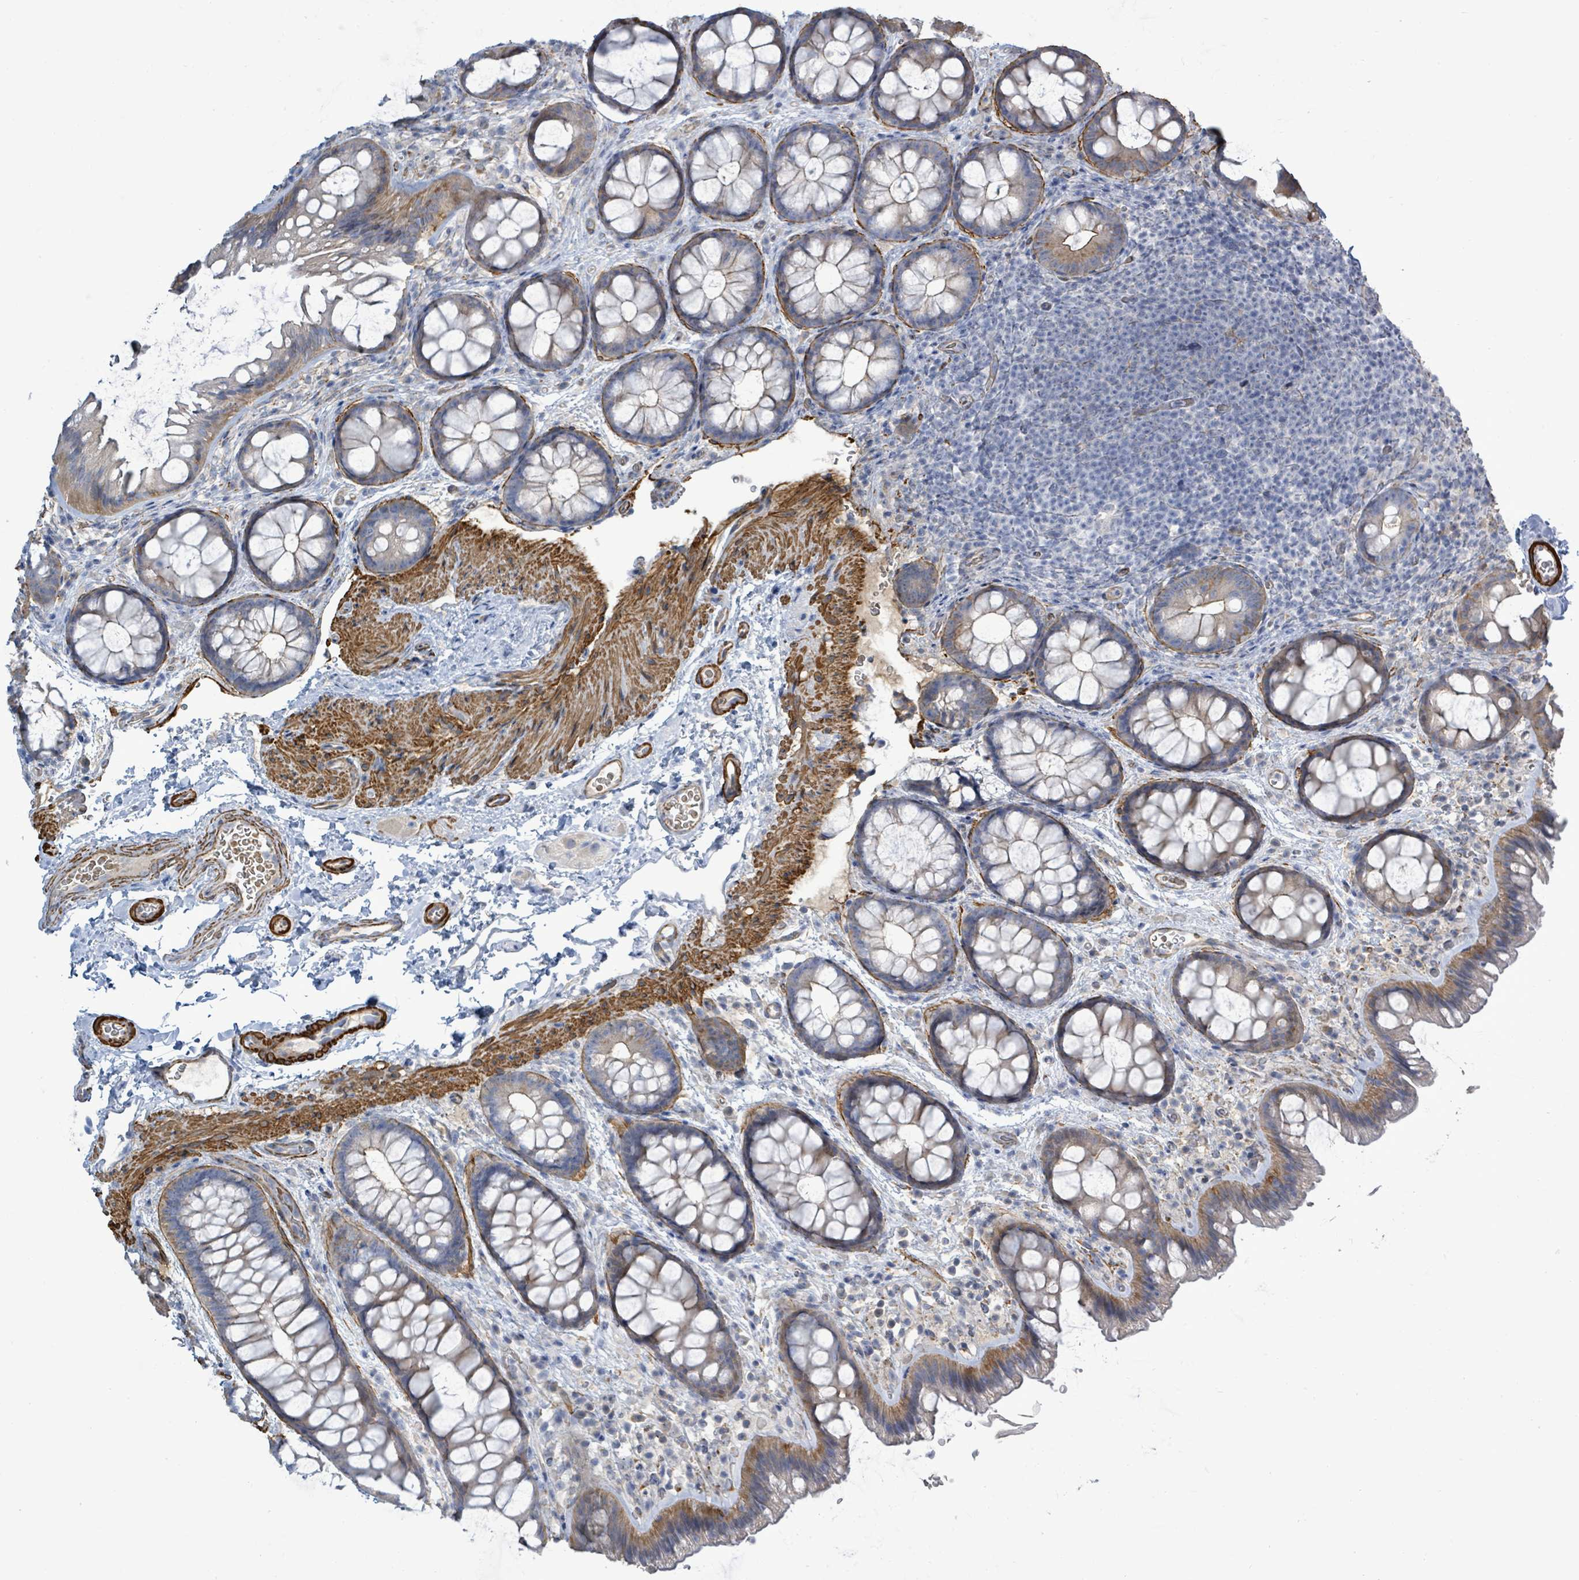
{"staining": {"intensity": "weak", "quantity": ">75%", "location": "cytoplasmic/membranous"}, "tissue": "colon", "cell_type": "Endothelial cells", "image_type": "normal", "snomed": [{"axis": "morphology", "description": "Normal tissue, NOS"}, {"axis": "topography", "description": "Colon"}], "caption": "Immunohistochemical staining of unremarkable human colon demonstrates weak cytoplasmic/membranous protein staining in approximately >75% of endothelial cells.", "gene": "DMRTC1B", "patient": {"sex": "male", "age": 46}}